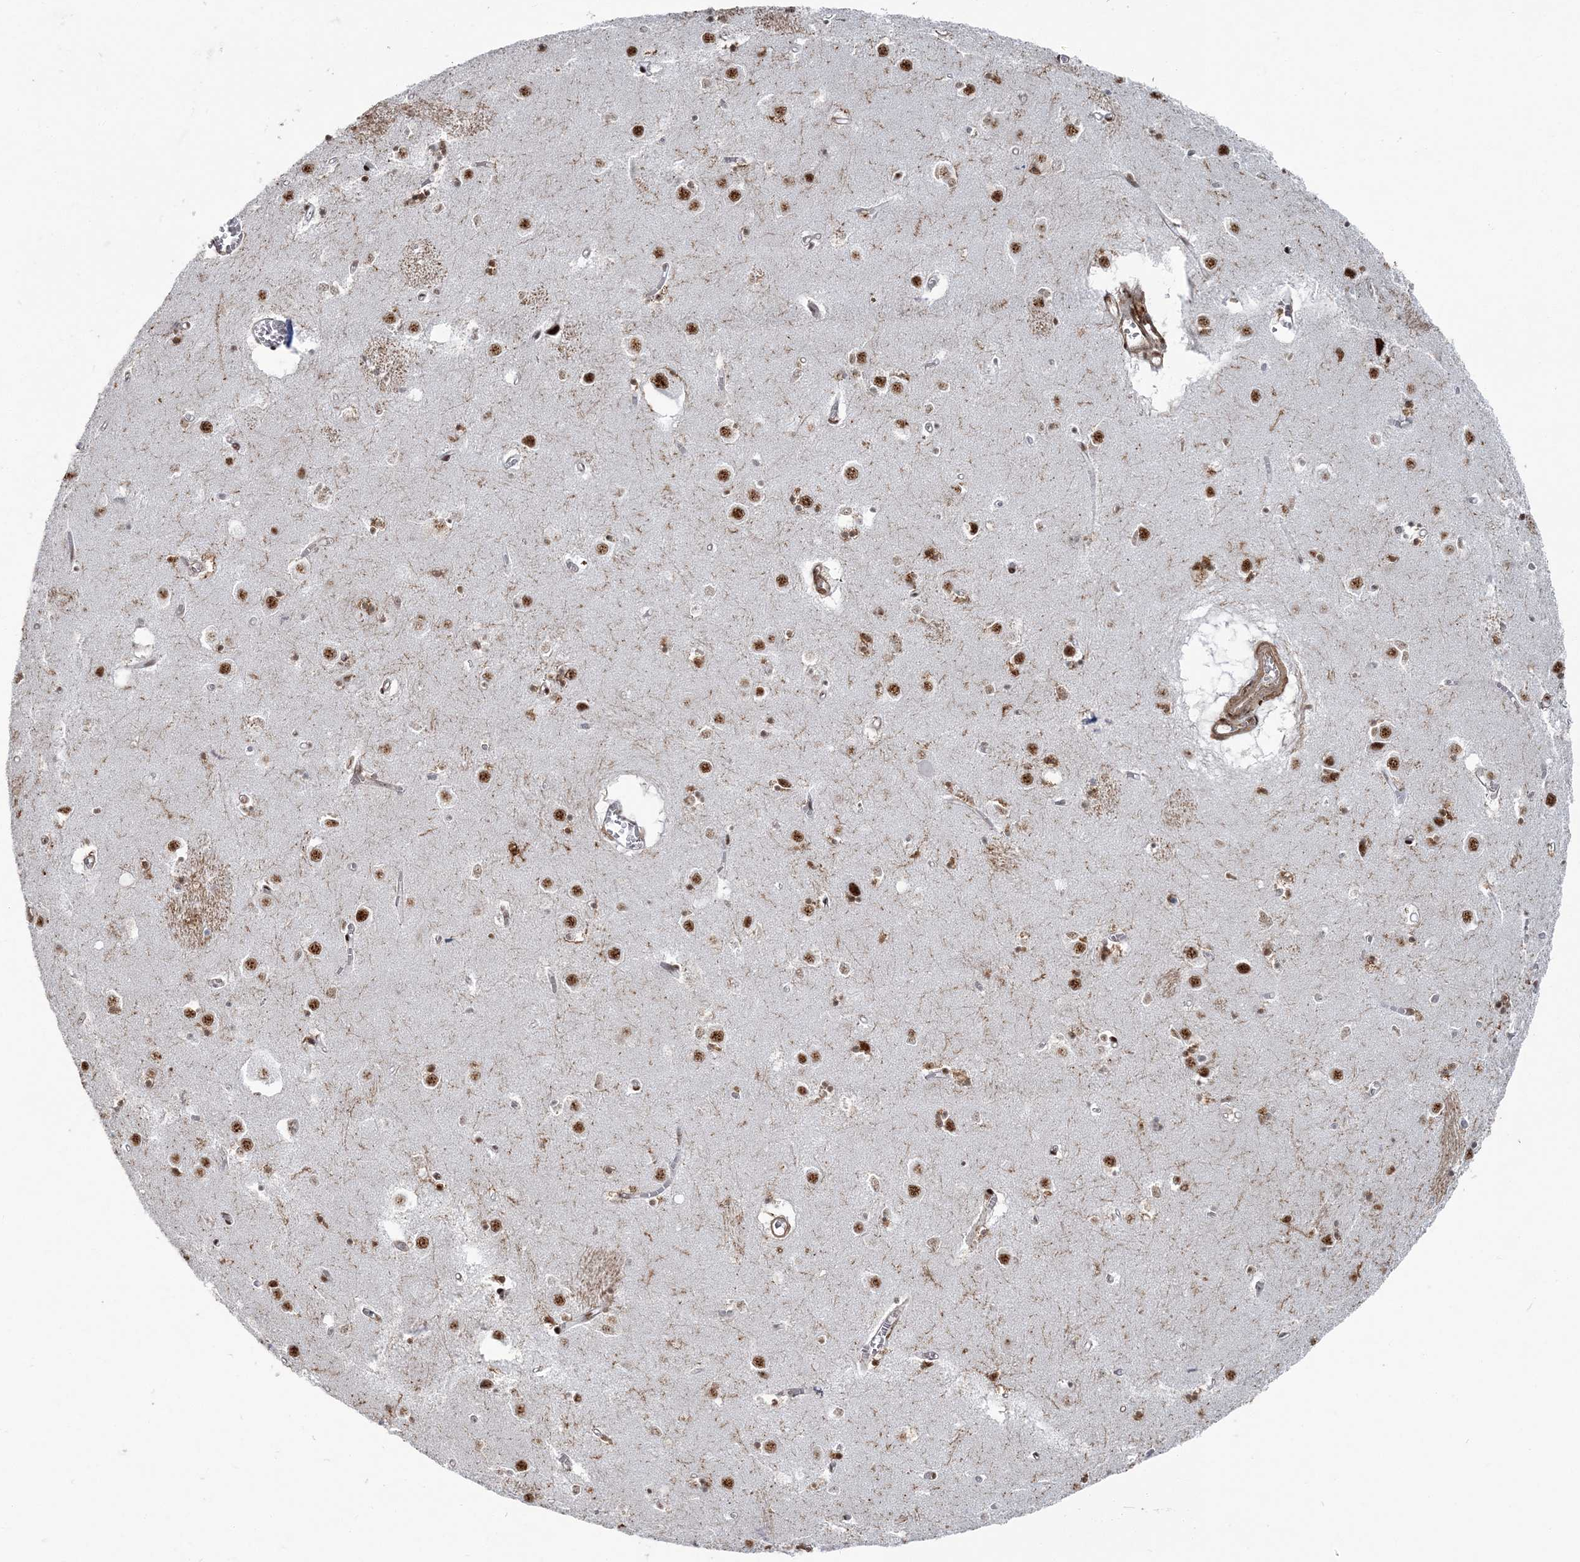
{"staining": {"intensity": "moderate", "quantity": "25%-75%", "location": "nuclear"}, "tissue": "caudate", "cell_type": "Glial cells", "image_type": "normal", "snomed": [{"axis": "morphology", "description": "Normal tissue, NOS"}, {"axis": "topography", "description": "Lateral ventricle wall"}], "caption": "Glial cells exhibit medium levels of moderate nuclear staining in about 25%-75% of cells in unremarkable caudate.", "gene": "DDX46", "patient": {"sex": "male", "age": 70}}